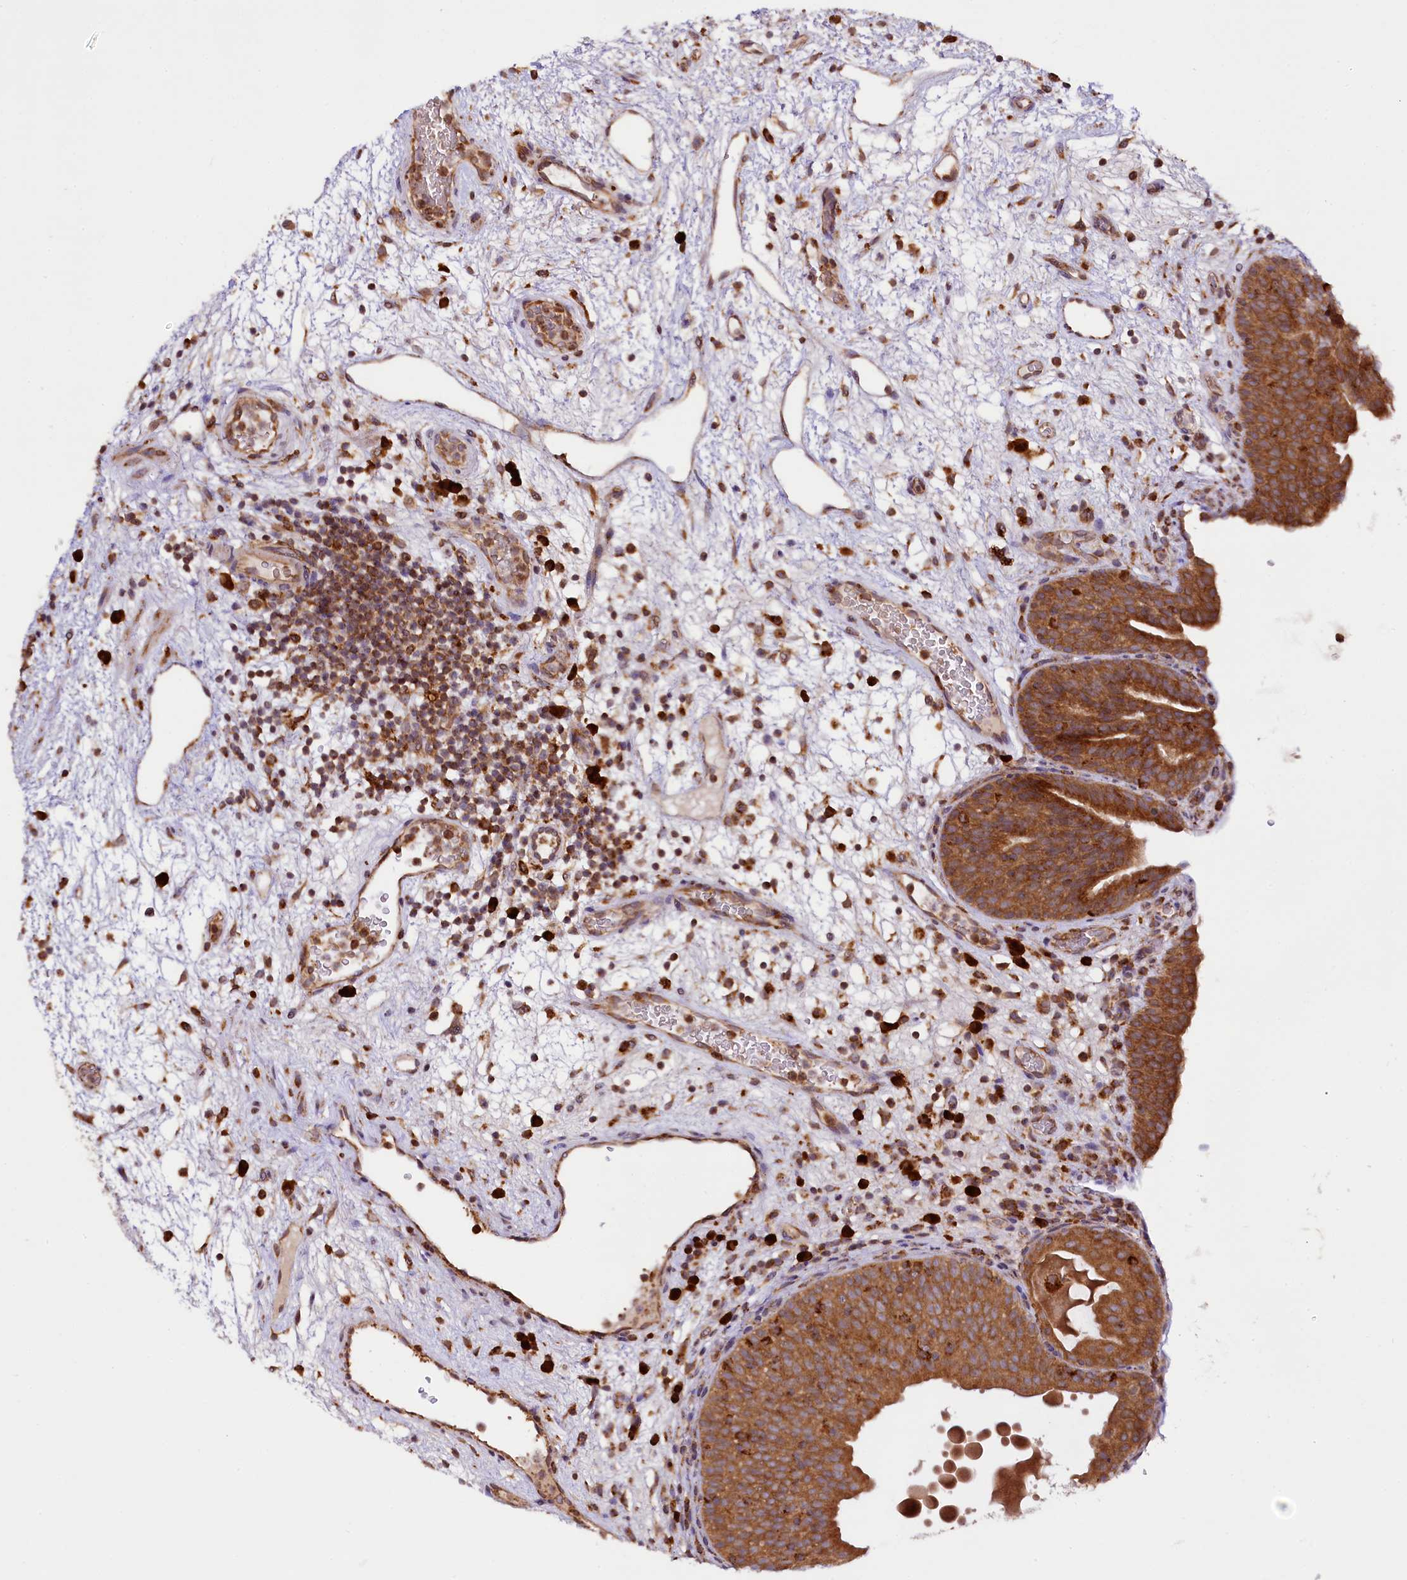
{"staining": {"intensity": "strong", "quantity": ">75%", "location": "cytoplasmic/membranous"}, "tissue": "urinary bladder", "cell_type": "Urothelial cells", "image_type": "normal", "snomed": [{"axis": "morphology", "description": "Normal tissue, NOS"}, {"axis": "topography", "description": "Urinary bladder"}], "caption": "Immunohistochemical staining of unremarkable human urinary bladder displays >75% levels of strong cytoplasmic/membranous protein positivity in about >75% of urothelial cells.", "gene": "UFM1", "patient": {"sex": "male", "age": 71}}